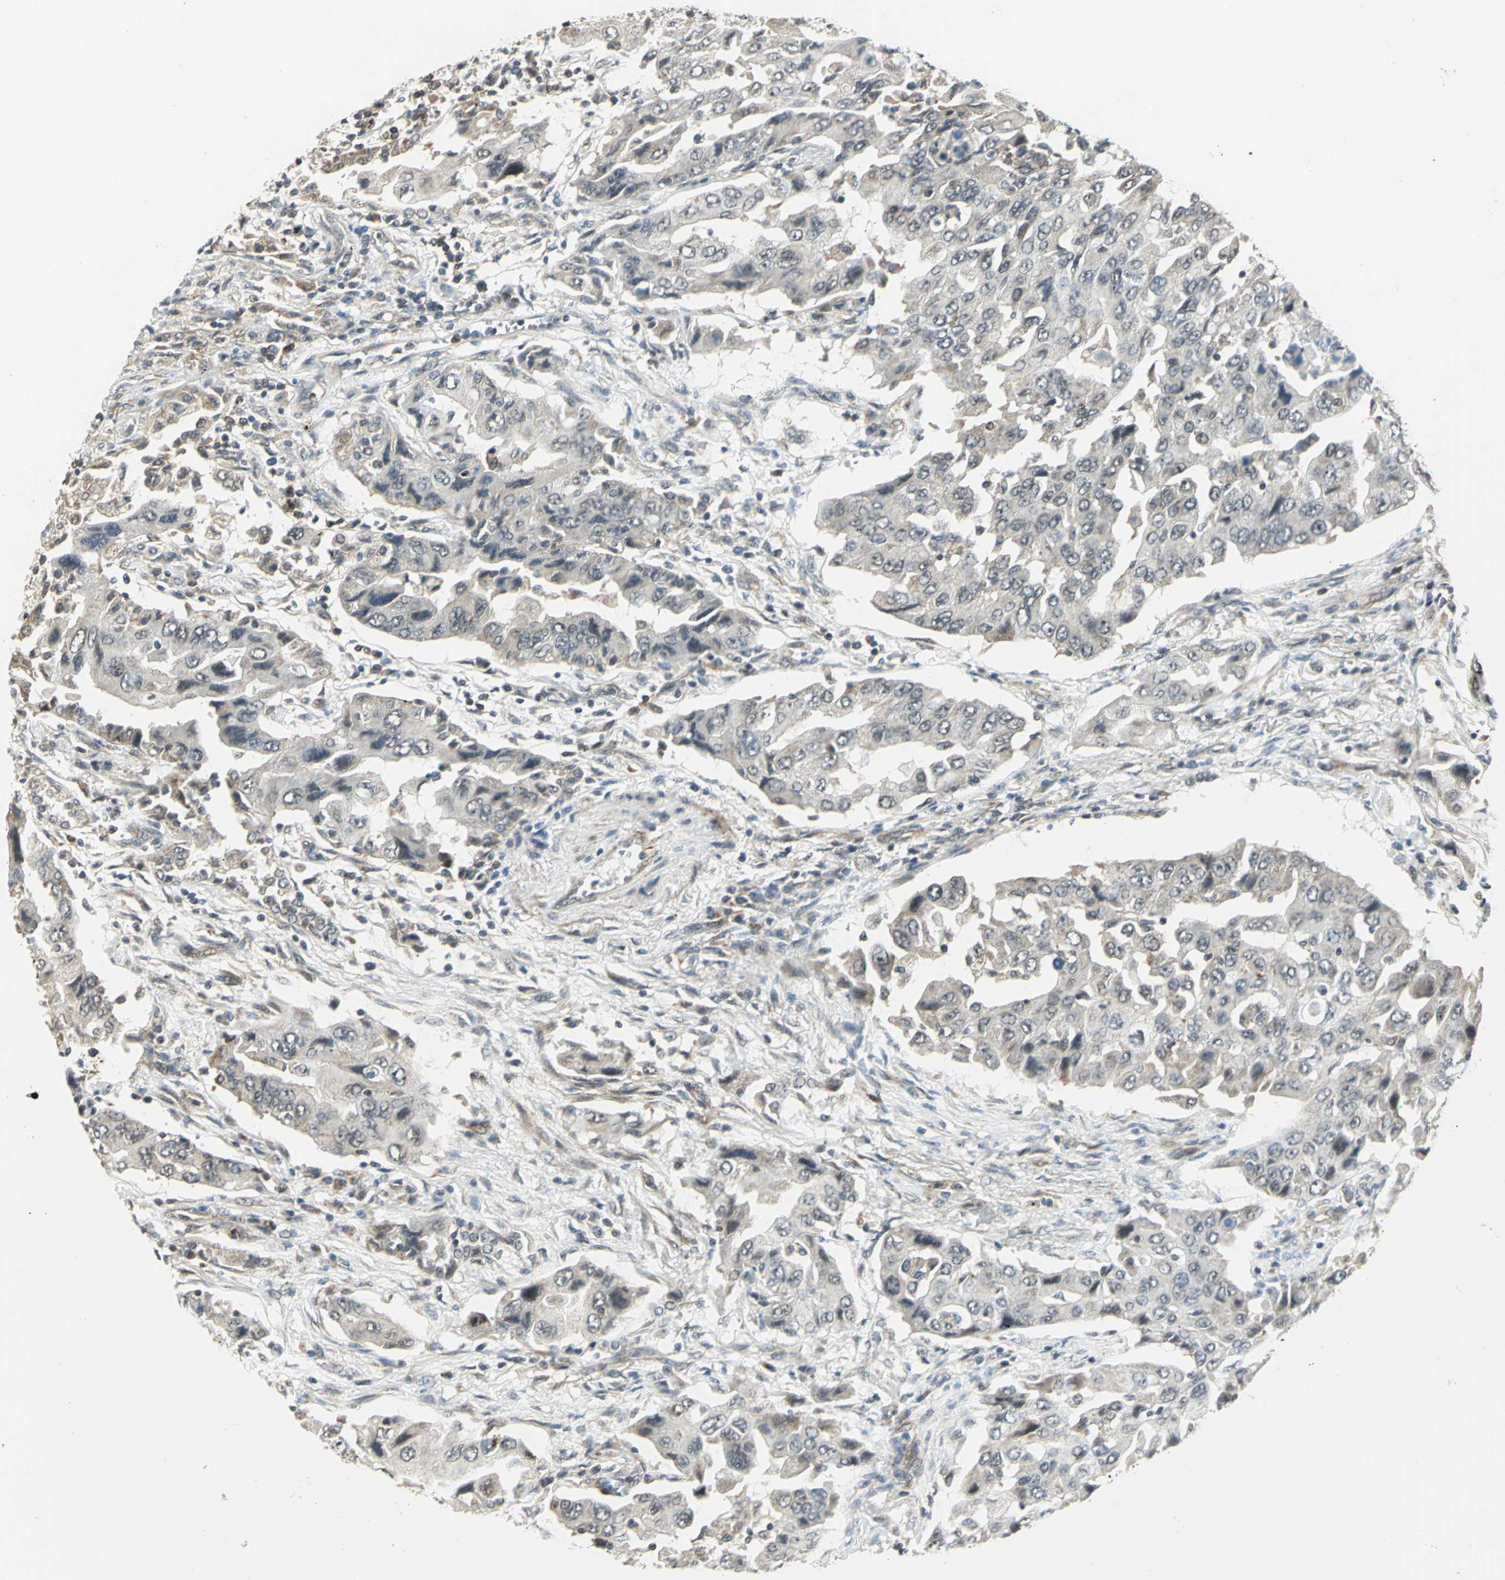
{"staining": {"intensity": "negative", "quantity": "none", "location": "none"}, "tissue": "lung cancer", "cell_type": "Tumor cells", "image_type": "cancer", "snomed": [{"axis": "morphology", "description": "Adenocarcinoma, NOS"}, {"axis": "topography", "description": "Lung"}], "caption": "Immunohistochemistry (IHC) image of lung adenocarcinoma stained for a protein (brown), which shows no expression in tumor cells. (DAB IHC with hematoxylin counter stain).", "gene": "PLAGL2", "patient": {"sex": "female", "age": 65}}